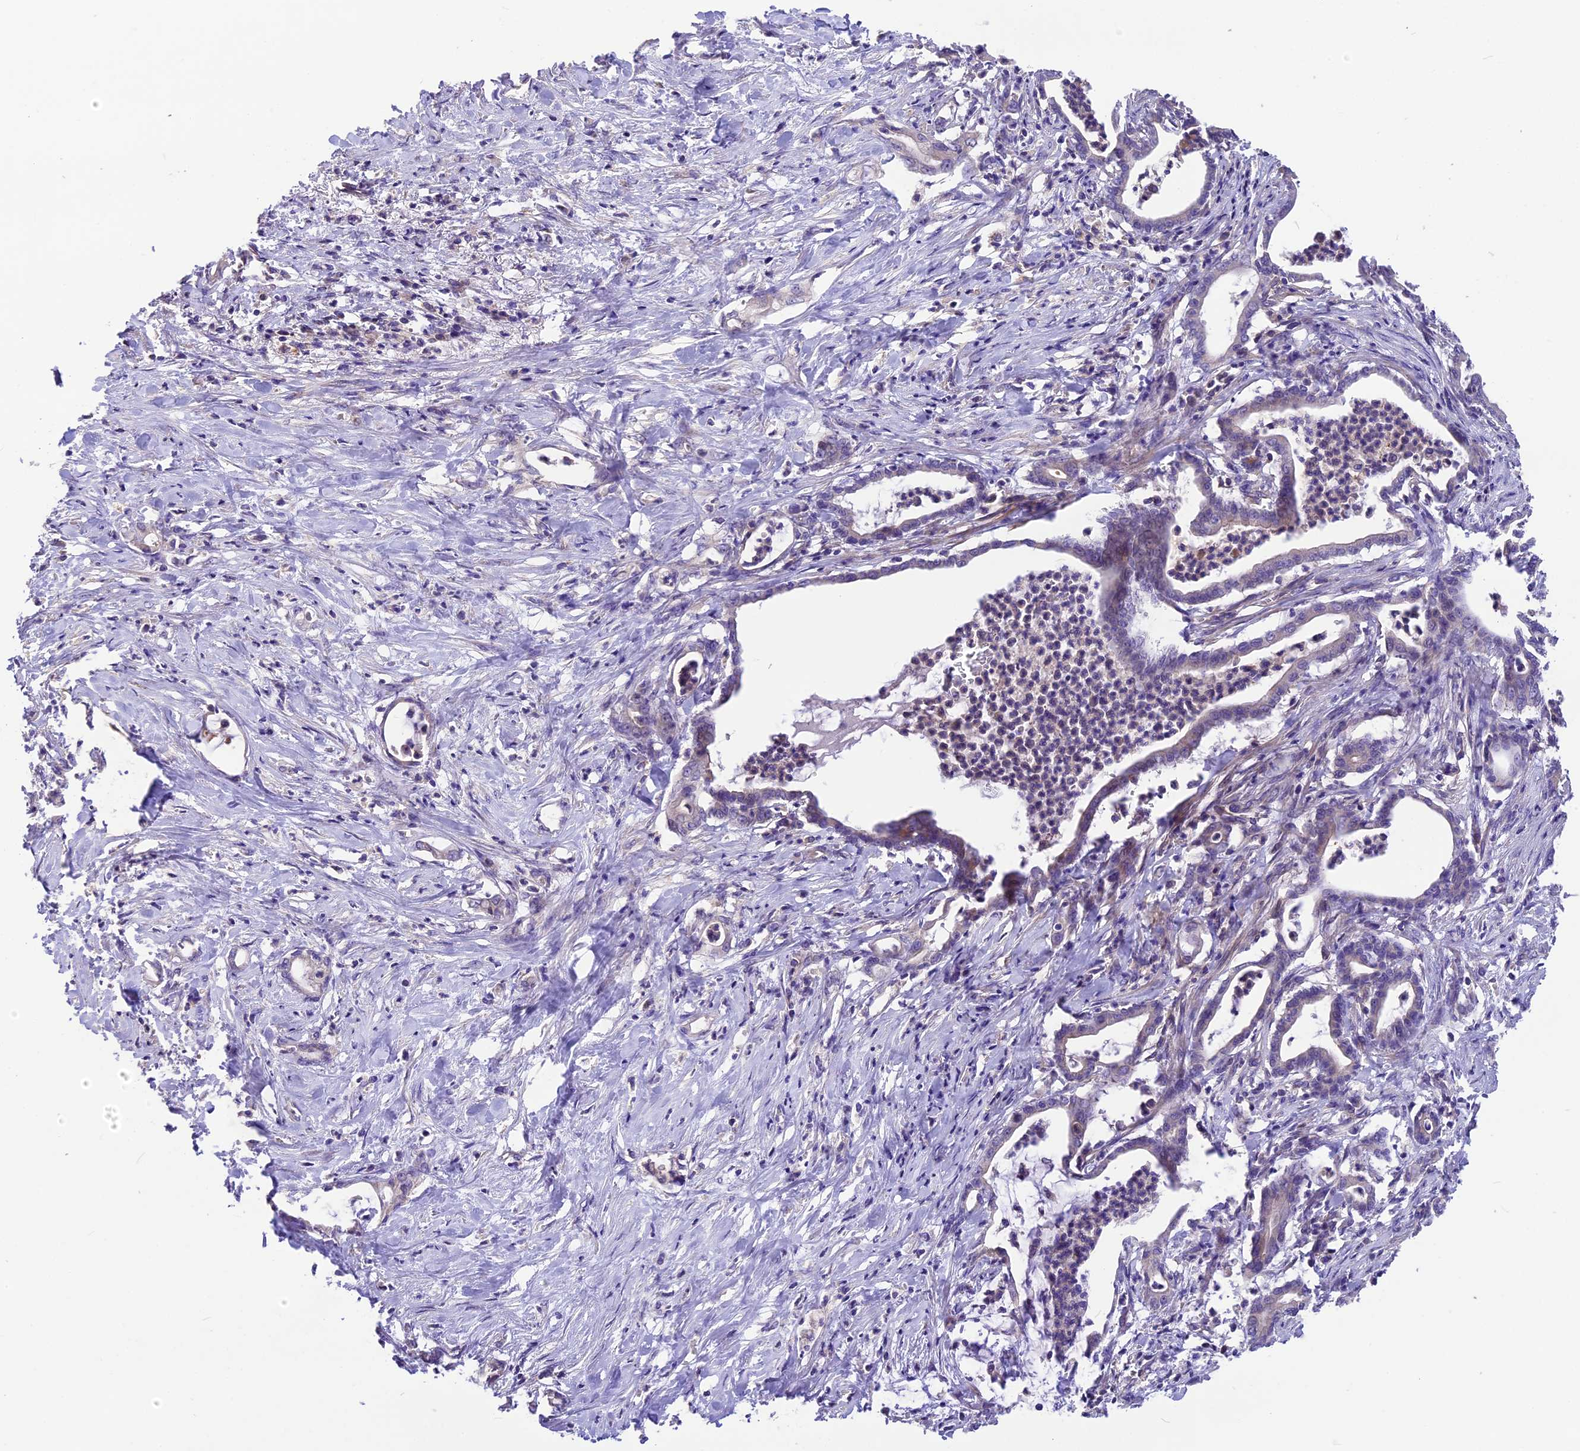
{"staining": {"intensity": "weak", "quantity": "<25%", "location": "cytoplasmic/membranous"}, "tissue": "pancreatic cancer", "cell_type": "Tumor cells", "image_type": "cancer", "snomed": [{"axis": "morphology", "description": "Adenocarcinoma, NOS"}, {"axis": "topography", "description": "Pancreas"}], "caption": "Image shows no significant protein expression in tumor cells of pancreatic cancer.", "gene": "ANO3", "patient": {"sex": "female", "age": 55}}